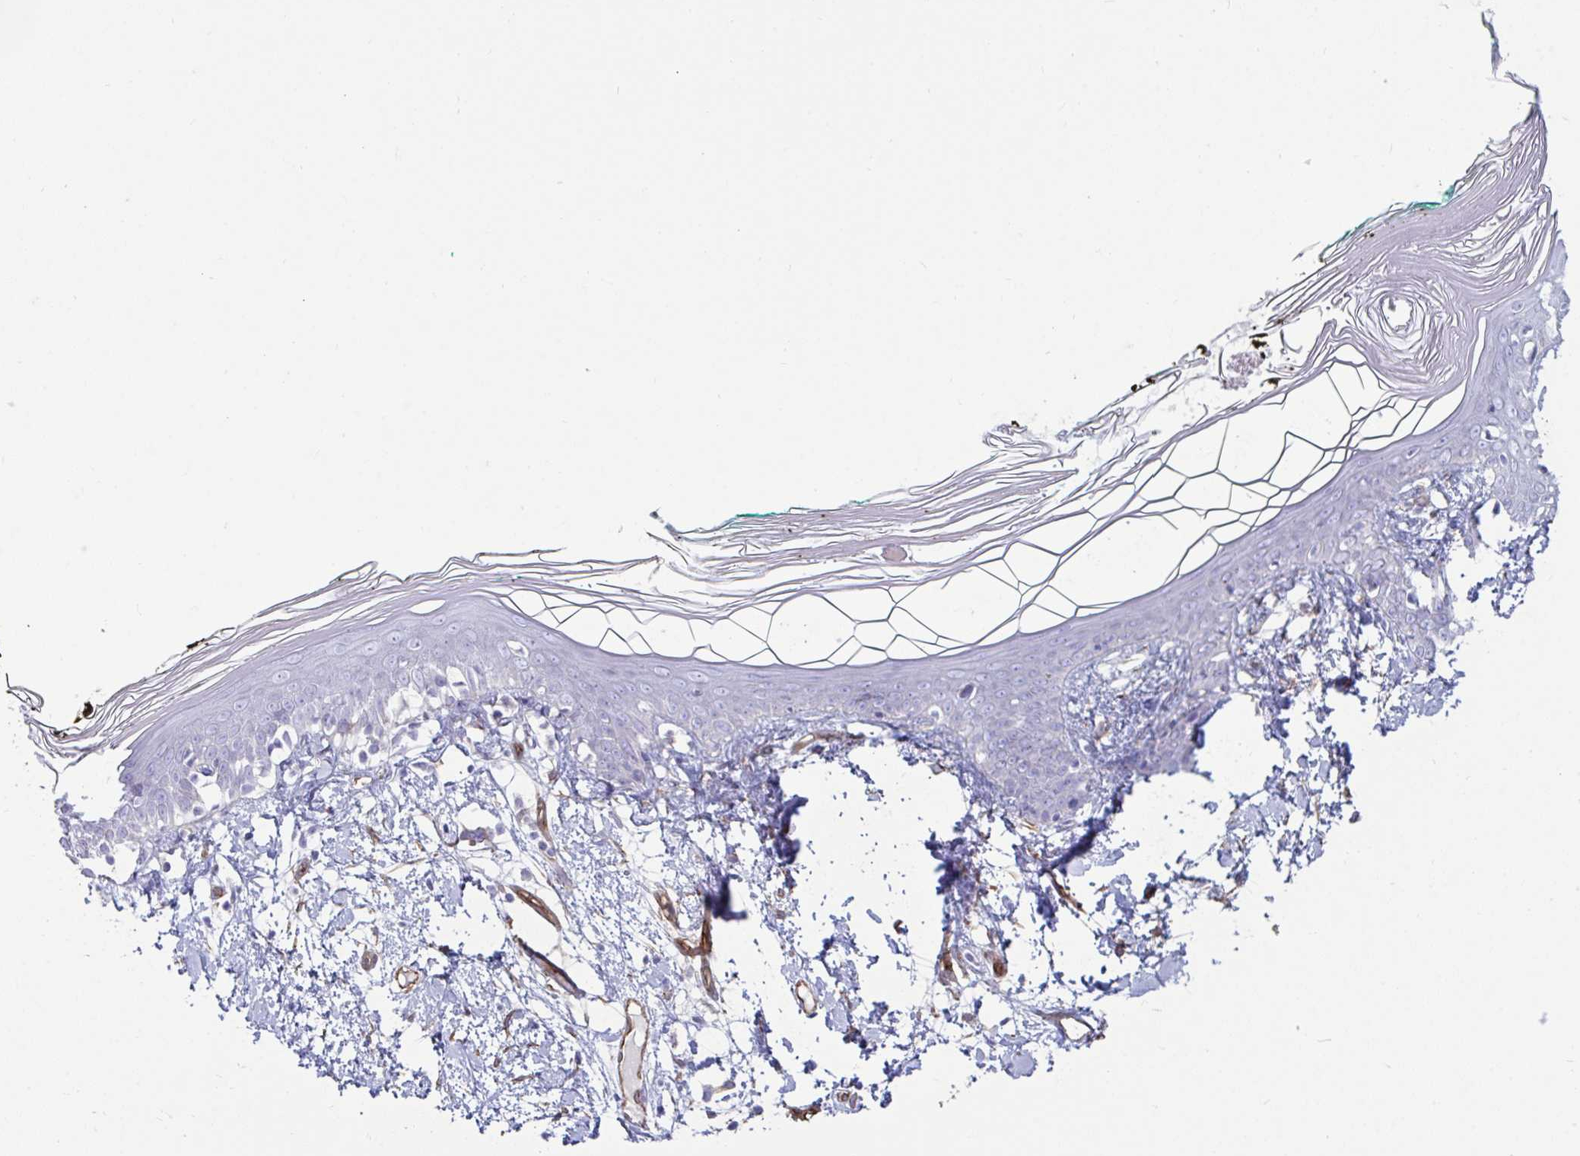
{"staining": {"intensity": "negative", "quantity": "none", "location": "none"}, "tissue": "skin", "cell_type": "Fibroblasts", "image_type": "normal", "snomed": [{"axis": "morphology", "description": "Normal tissue, NOS"}, {"axis": "topography", "description": "Skin"}], "caption": "This is a histopathology image of IHC staining of benign skin, which shows no staining in fibroblasts. (DAB (3,3'-diaminobenzidine) immunohistochemistry (IHC), high magnification).", "gene": "UBL3", "patient": {"sex": "female", "age": 34}}